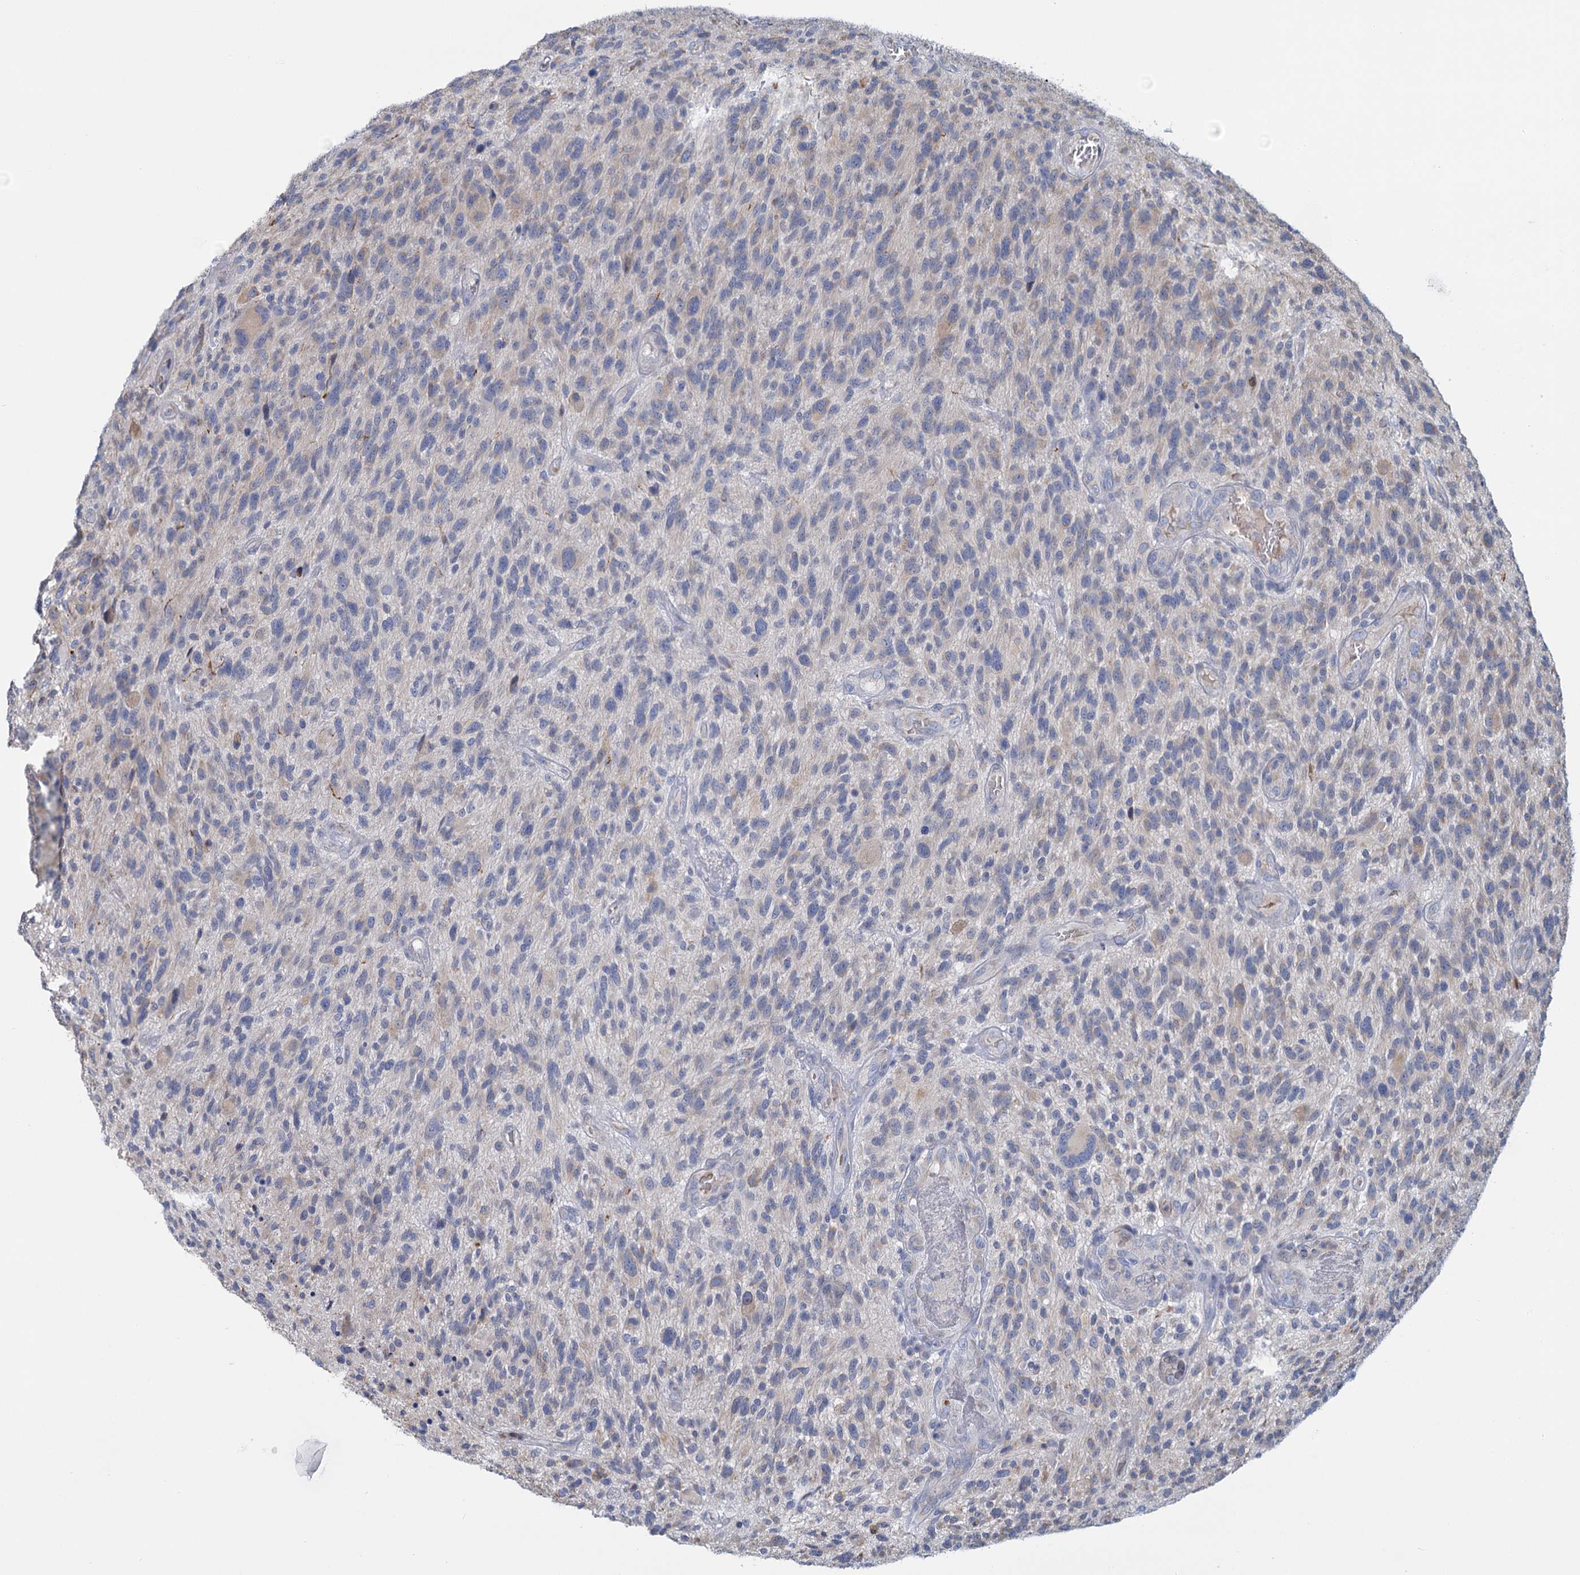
{"staining": {"intensity": "negative", "quantity": "none", "location": "none"}, "tissue": "glioma", "cell_type": "Tumor cells", "image_type": "cancer", "snomed": [{"axis": "morphology", "description": "Glioma, malignant, High grade"}, {"axis": "topography", "description": "Brain"}], "caption": "The immunohistochemistry micrograph has no significant expression in tumor cells of glioma tissue.", "gene": "ANKRD16", "patient": {"sex": "male", "age": 47}}